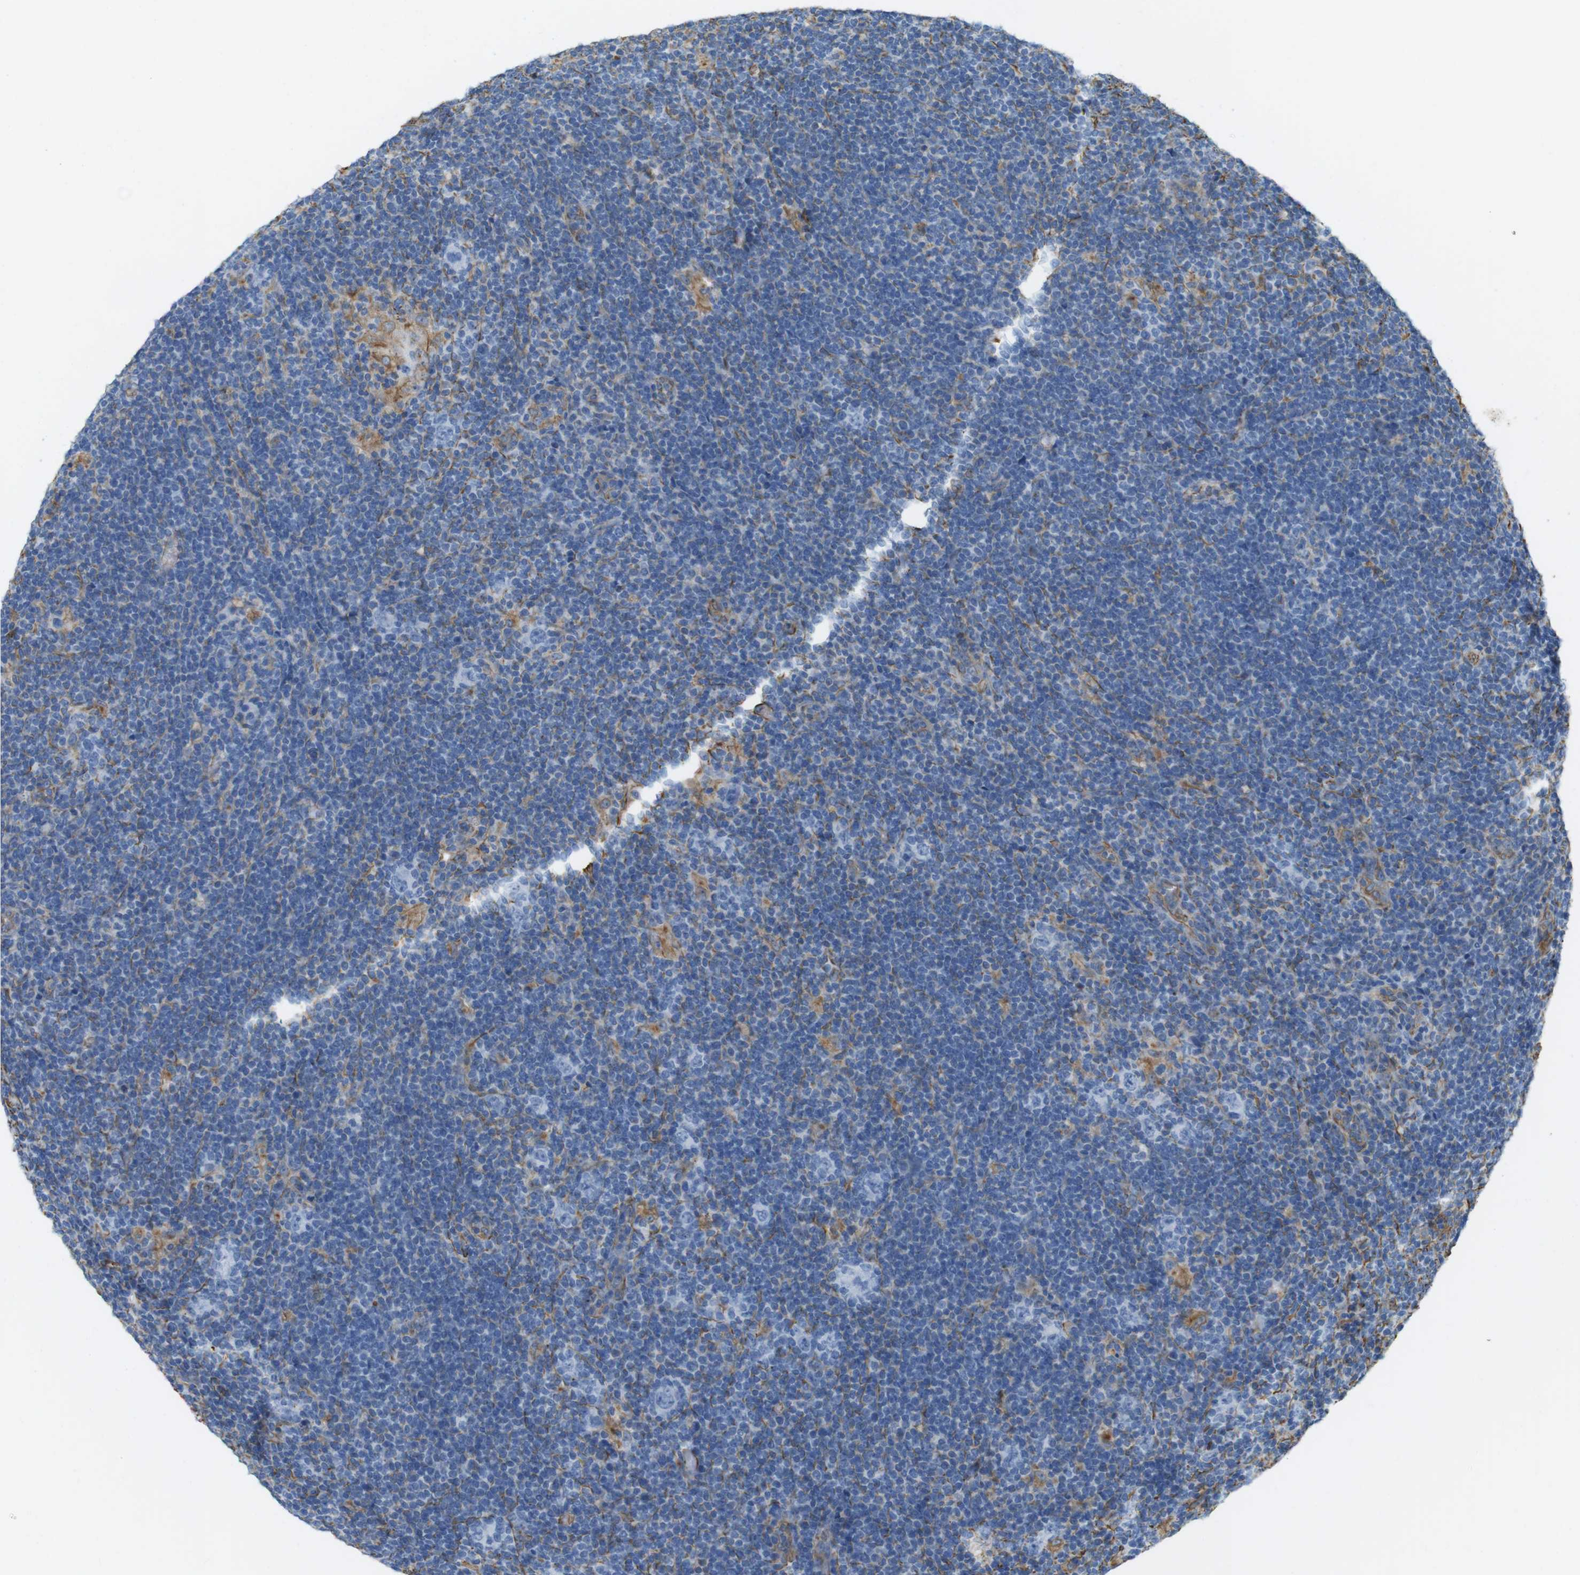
{"staining": {"intensity": "moderate", "quantity": "<25%", "location": "cytoplasmic/membranous"}, "tissue": "lymphoma", "cell_type": "Tumor cells", "image_type": "cancer", "snomed": [{"axis": "morphology", "description": "Hodgkin's disease, NOS"}, {"axis": "topography", "description": "Lymph node"}], "caption": "Brown immunohistochemical staining in human Hodgkin's disease reveals moderate cytoplasmic/membranous expression in about <25% of tumor cells.", "gene": "MS4A10", "patient": {"sex": "female", "age": 57}}